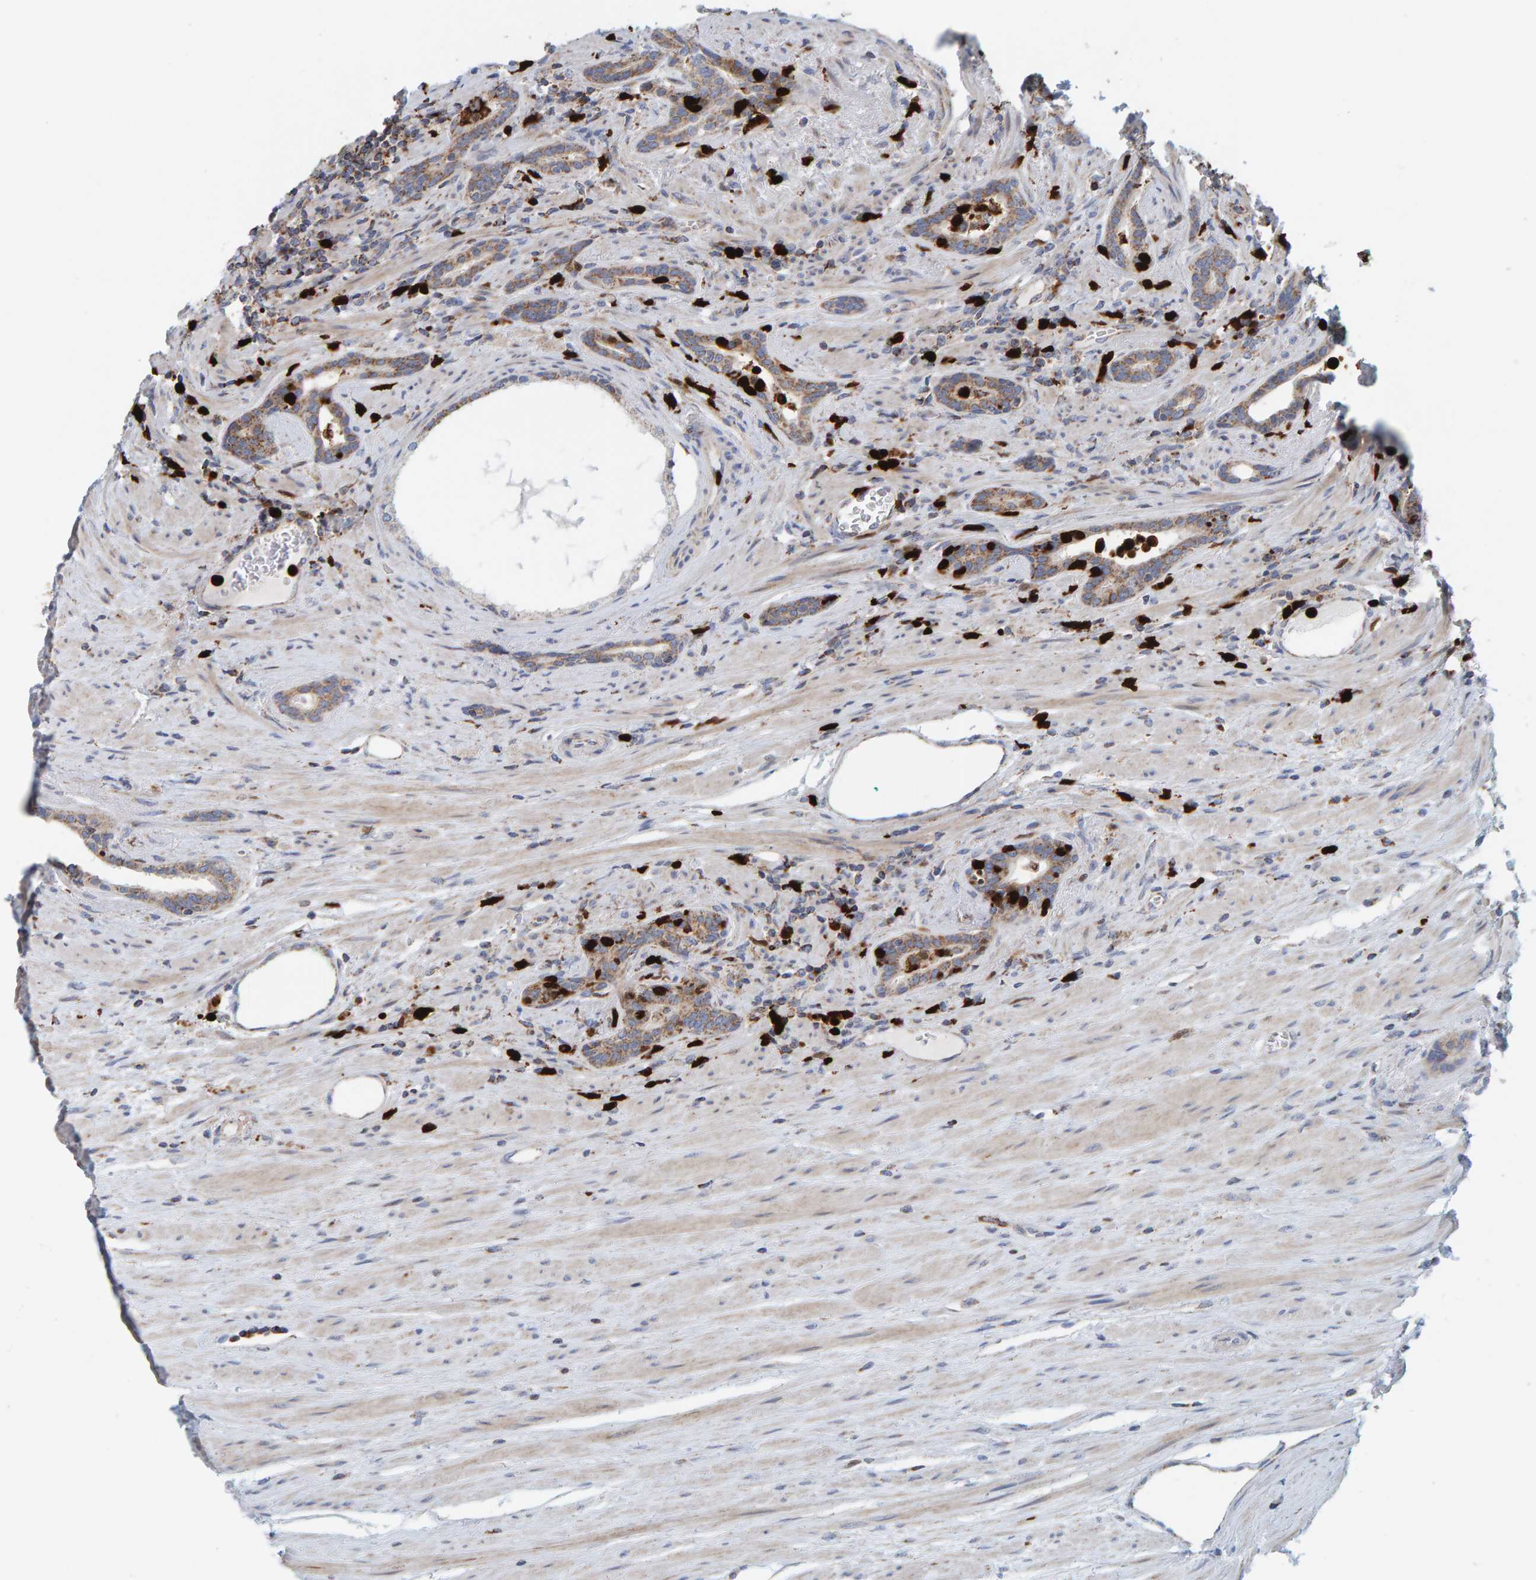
{"staining": {"intensity": "moderate", "quantity": ">75%", "location": "cytoplasmic/membranous"}, "tissue": "prostate cancer", "cell_type": "Tumor cells", "image_type": "cancer", "snomed": [{"axis": "morphology", "description": "Adenocarcinoma, High grade"}, {"axis": "topography", "description": "Prostate"}], "caption": "Prostate cancer (high-grade adenocarcinoma) tissue shows moderate cytoplasmic/membranous staining in about >75% of tumor cells, visualized by immunohistochemistry.", "gene": "B9D1", "patient": {"sex": "male", "age": 71}}